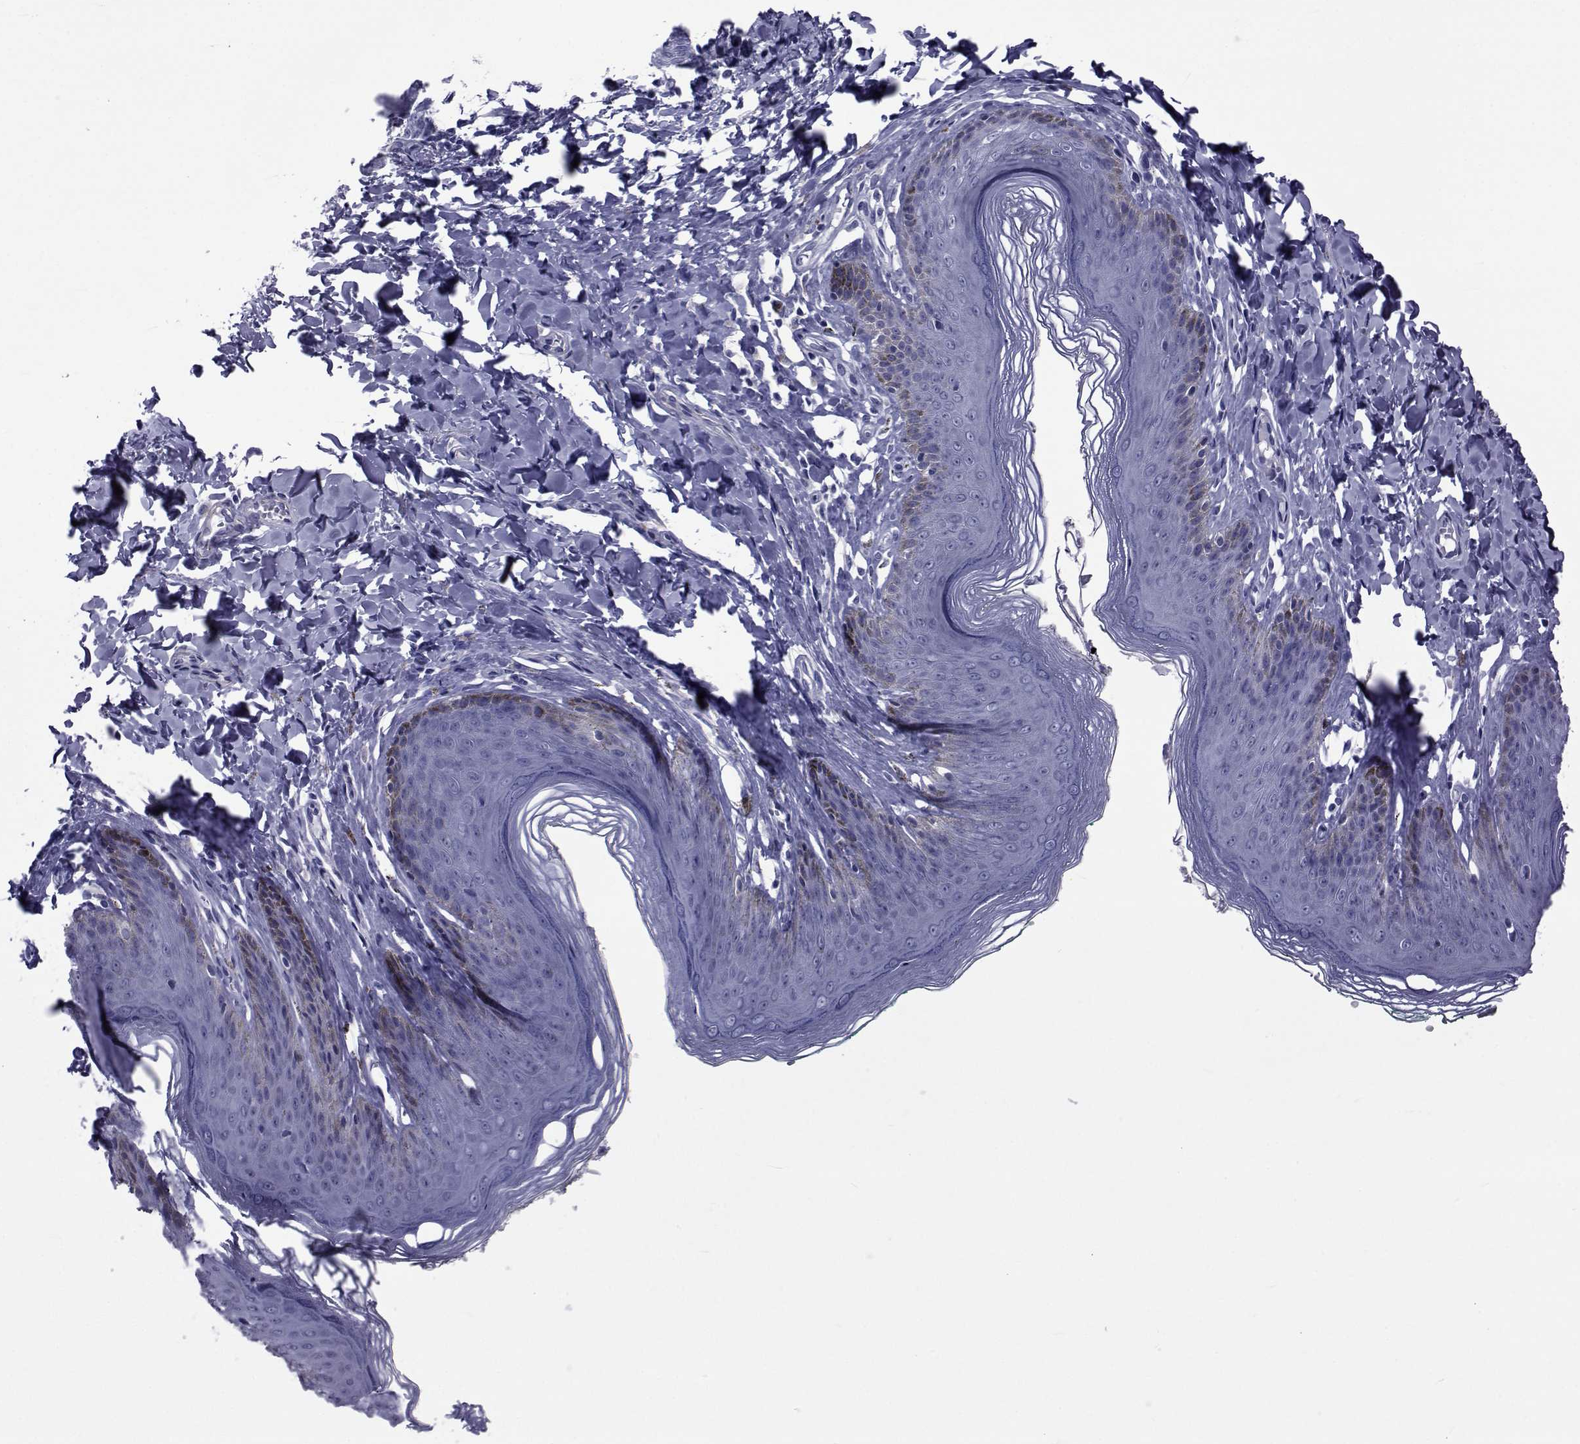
{"staining": {"intensity": "negative", "quantity": "none", "location": "none"}, "tissue": "skin", "cell_type": "Epidermal cells", "image_type": "normal", "snomed": [{"axis": "morphology", "description": "Normal tissue, NOS"}, {"axis": "topography", "description": "Vulva"}, {"axis": "topography", "description": "Peripheral nerve tissue"}], "caption": "Epidermal cells show no significant staining in normal skin.", "gene": "GKAP1", "patient": {"sex": "female", "age": 66}}